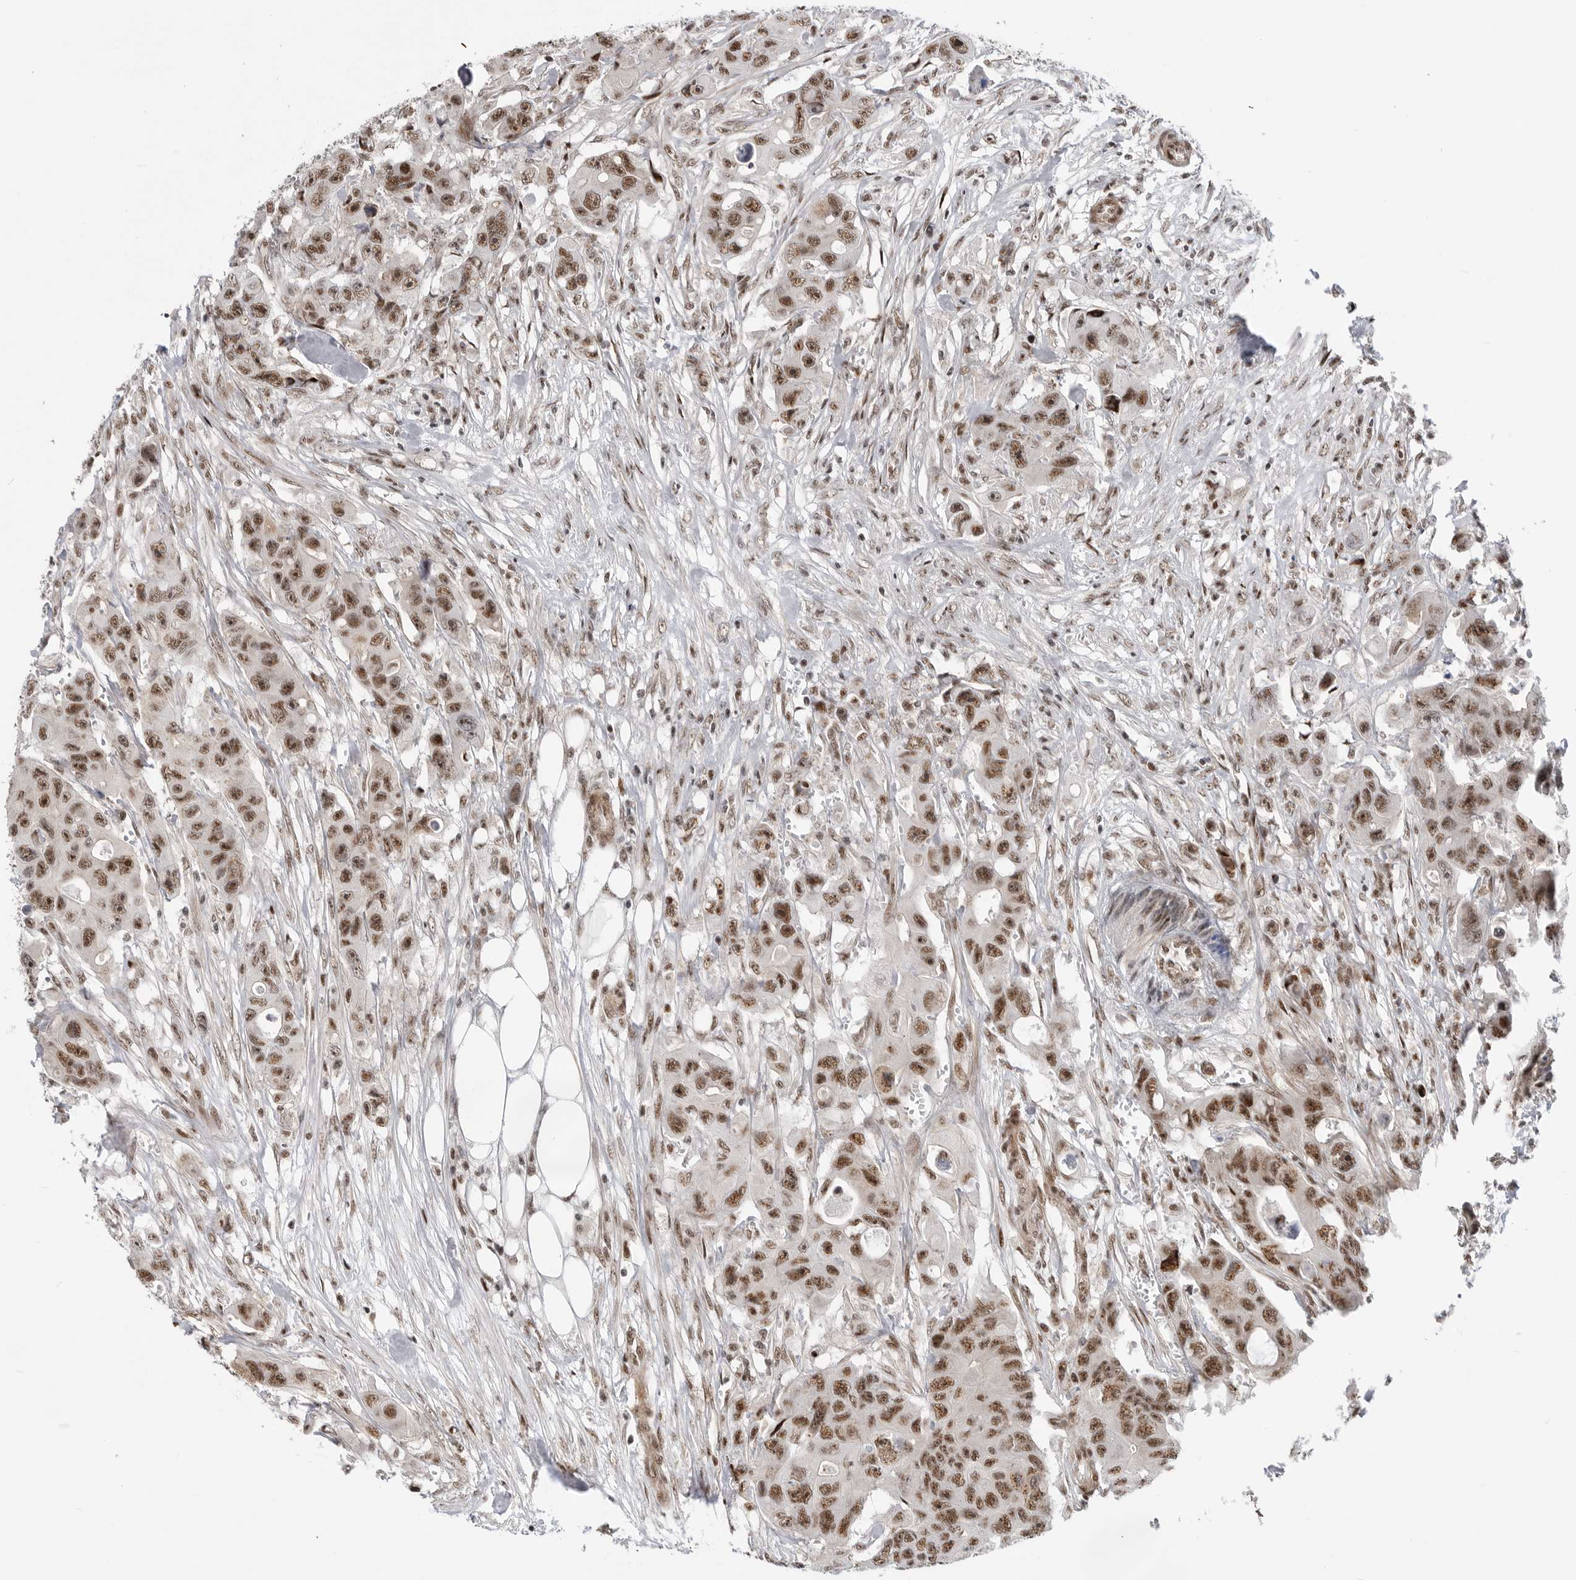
{"staining": {"intensity": "moderate", "quantity": ">75%", "location": "nuclear"}, "tissue": "colorectal cancer", "cell_type": "Tumor cells", "image_type": "cancer", "snomed": [{"axis": "morphology", "description": "Adenocarcinoma, NOS"}, {"axis": "topography", "description": "Colon"}], "caption": "This photomicrograph reveals immunohistochemistry (IHC) staining of colorectal cancer (adenocarcinoma), with medium moderate nuclear staining in about >75% of tumor cells.", "gene": "GPATCH2", "patient": {"sex": "female", "age": 46}}